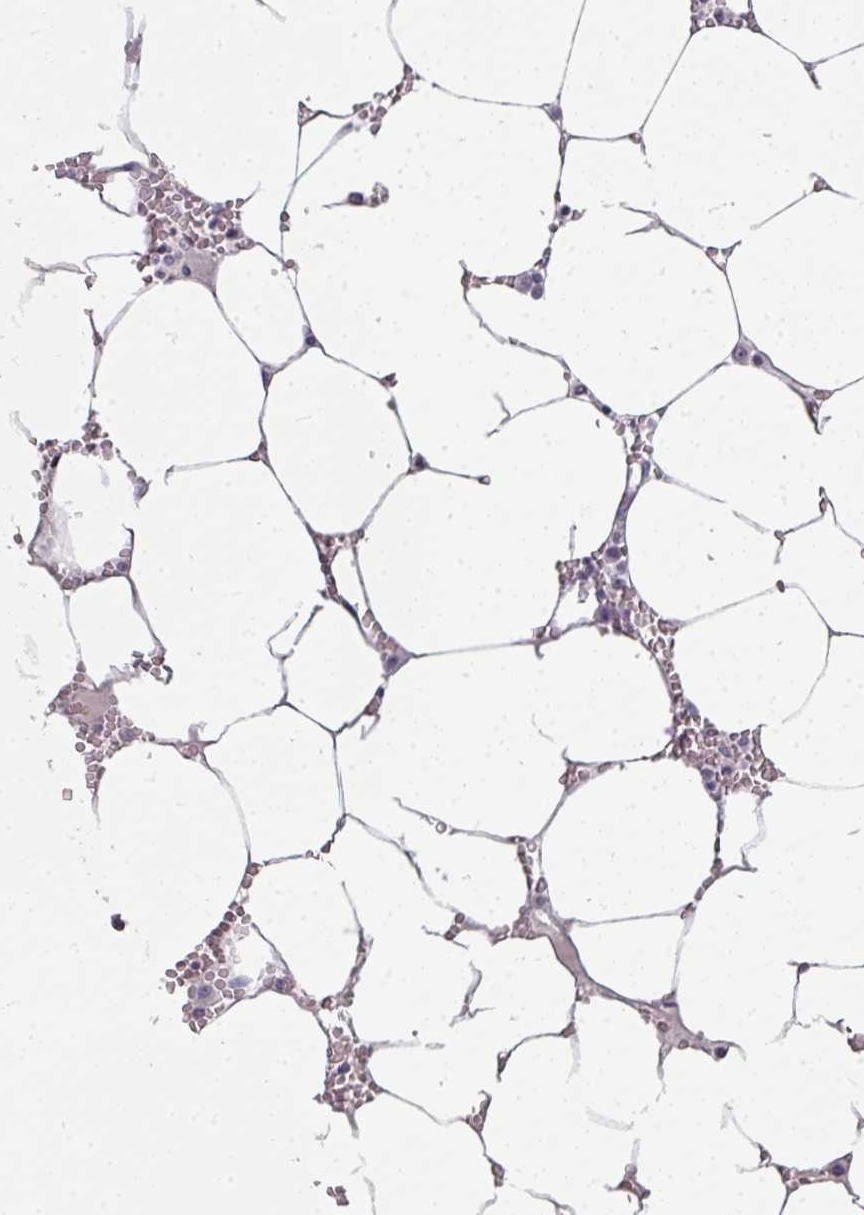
{"staining": {"intensity": "negative", "quantity": "none", "location": "none"}, "tissue": "bone marrow", "cell_type": "Hematopoietic cells", "image_type": "normal", "snomed": [{"axis": "morphology", "description": "Normal tissue, NOS"}, {"axis": "topography", "description": "Bone marrow"}], "caption": "Hematopoietic cells are negative for protein expression in normal human bone marrow. Nuclei are stained in blue.", "gene": "GTF2H3", "patient": {"sex": "male", "age": 70}}